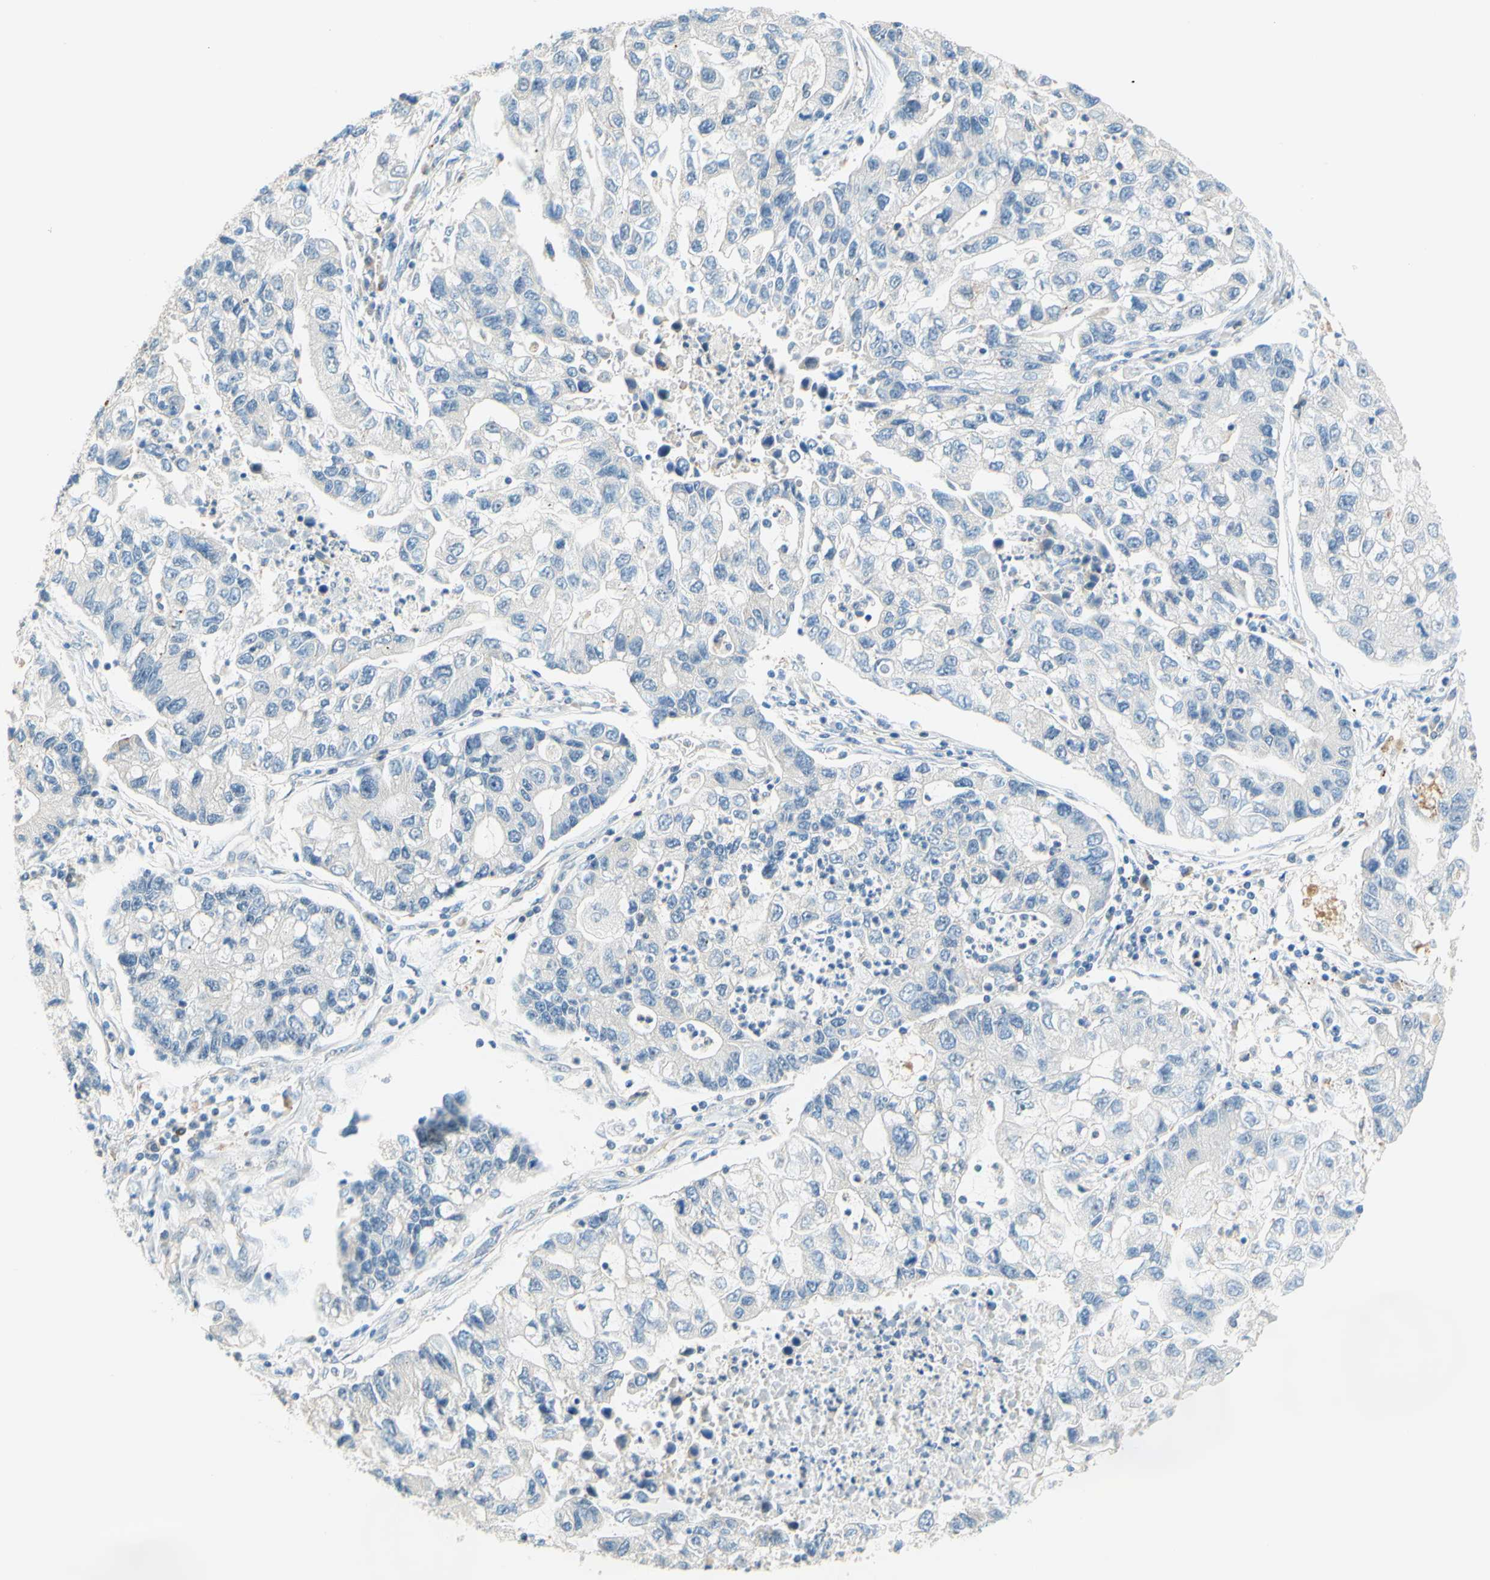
{"staining": {"intensity": "negative", "quantity": "none", "location": "none"}, "tissue": "lung cancer", "cell_type": "Tumor cells", "image_type": "cancer", "snomed": [{"axis": "morphology", "description": "Adenocarcinoma, NOS"}, {"axis": "topography", "description": "Lung"}], "caption": "This is an immunohistochemistry (IHC) histopathology image of lung adenocarcinoma. There is no expression in tumor cells.", "gene": "C2CD2L", "patient": {"sex": "female", "age": 51}}